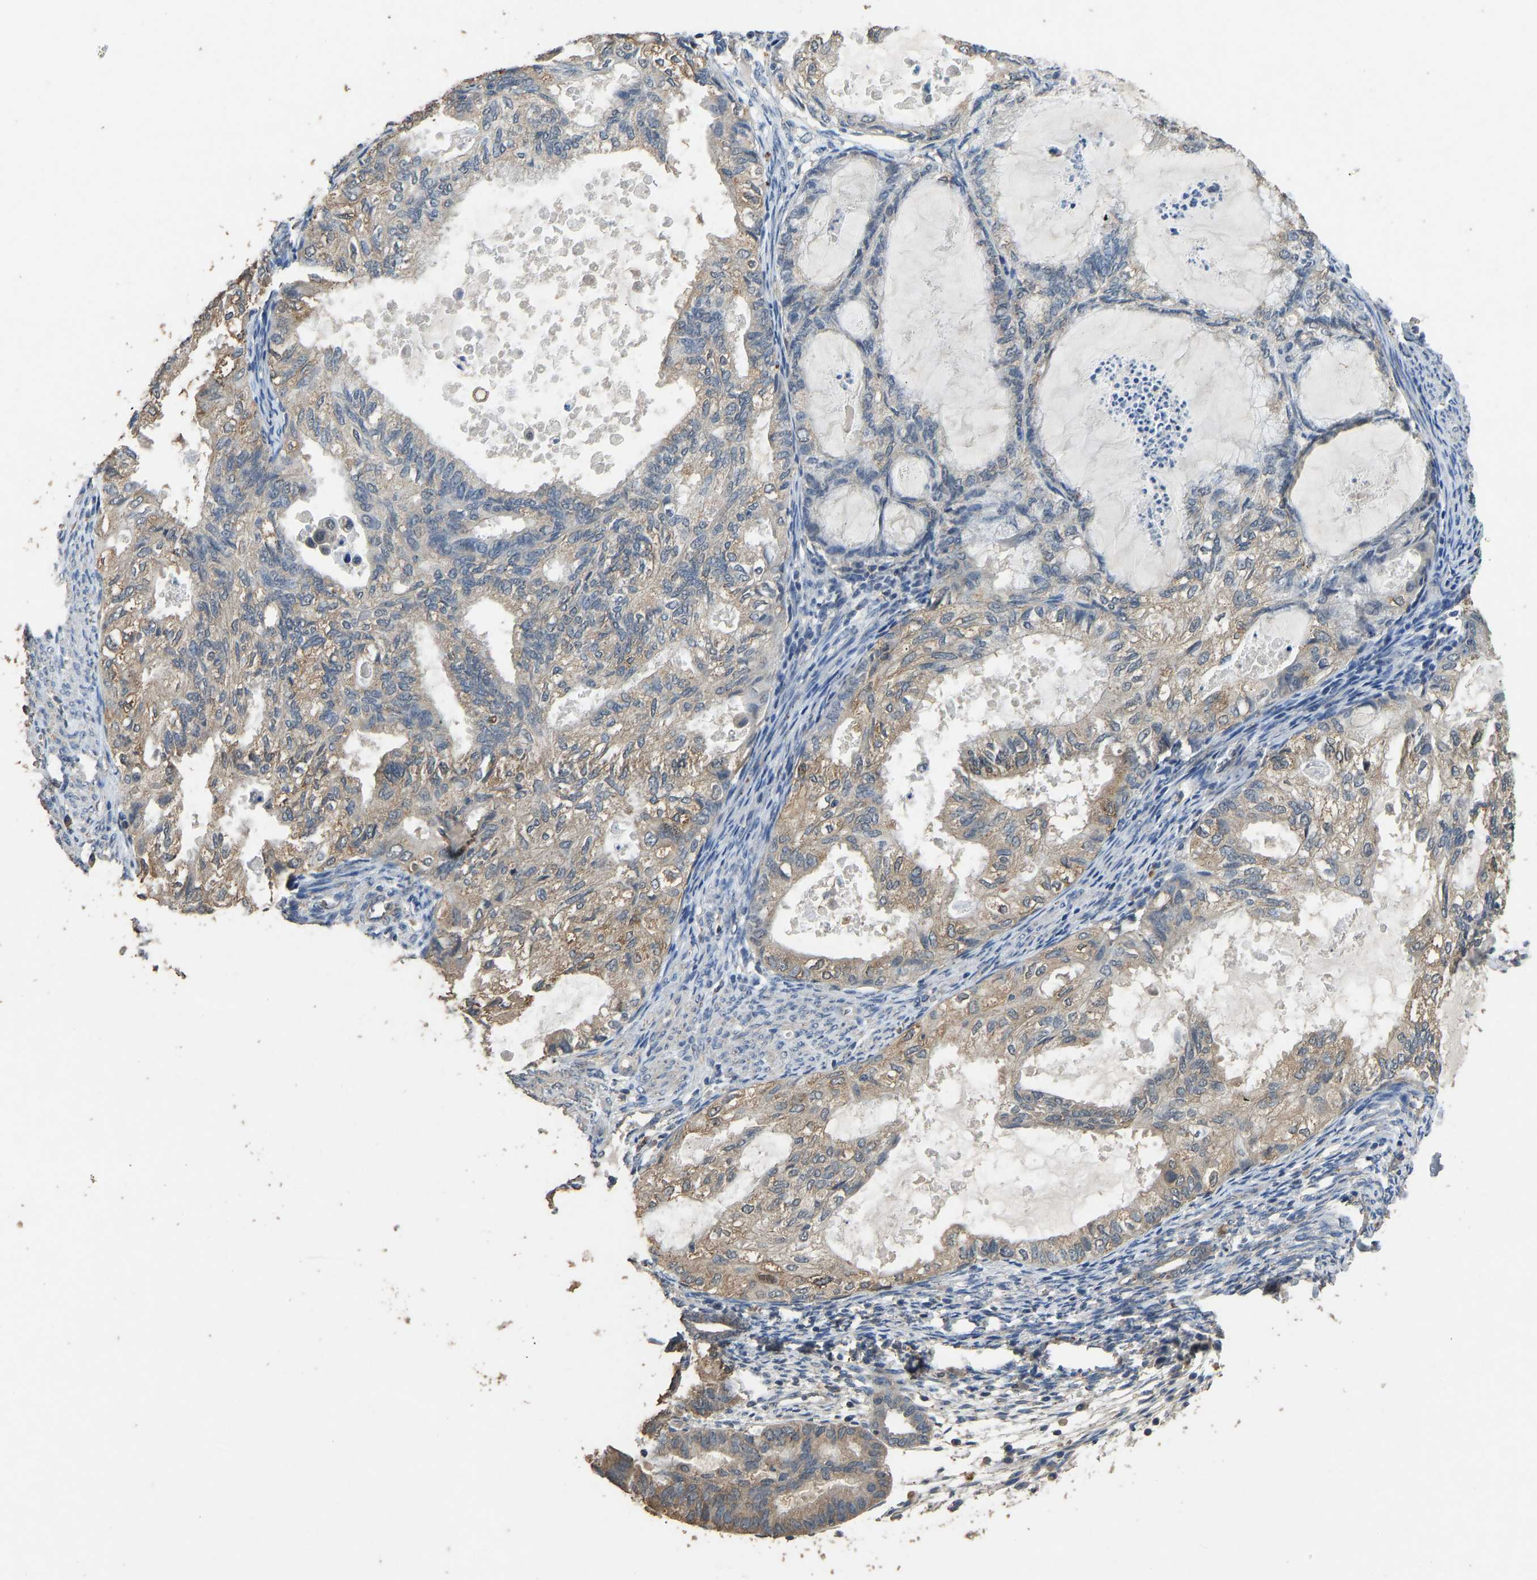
{"staining": {"intensity": "weak", "quantity": "25%-75%", "location": "cytoplasmic/membranous"}, "tissue": "cervical cancer", "cell_type": "Tumor cells", "image_type": "cancer", "snomed": [{"axis": "morphology", "description": "Normal tissue, NOS"}, {"axis": "morphology", "description": "Adenocarcinoma, NOS"}, {"axis": "topography", "description": "Cervix"}, {"axis": "topography", "description": "Endometrium"}], "caption": "IHC (DAB) staining of cervical adenocarcinoma reveals weak cytoplasmic/membranous protein staining in about 25%-75% of tumor cells.", "gene": "CIDEC", "patient": {"sex": "female", "age": 86}}